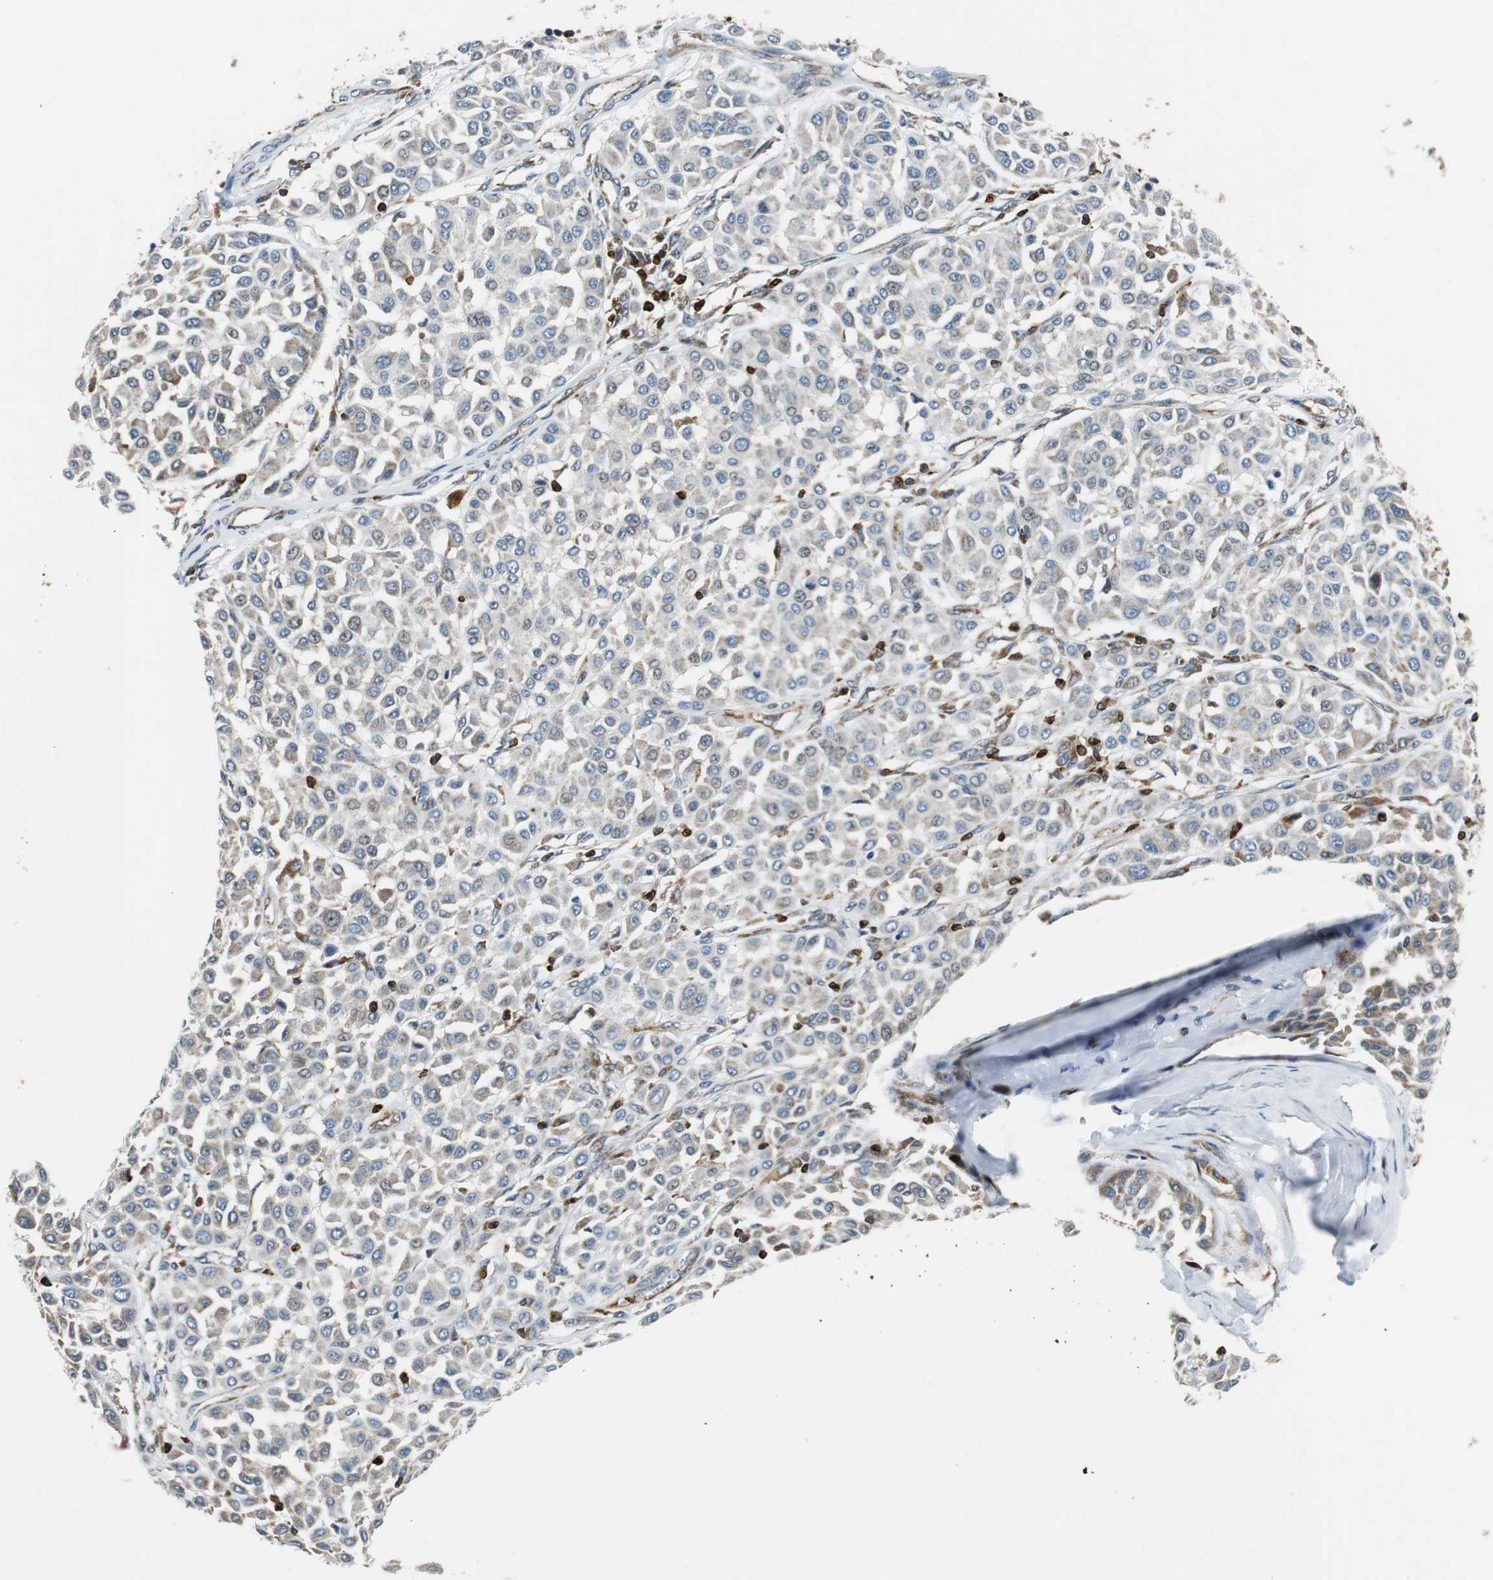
{"staining": {"intensity": "negative", "quantity": "none", "location": "none"}, "tissue": "melanoma", "cell_type": "Tumor cells", "image_type": "cancer", "snomed": [{"axis": "morphology", "description": "Malignant melanoma, Metastatic site"}, {"axis": "topography", "description": "Soft tissue"}], "caption": "Immunohistochemical staining of human malignant melanoma (metastatic site) displays no significant positivity in tumor cells. Brightfield microscopy of IHC stained with DAB (3,3'-diaminobenzidine) (brown) and hematoxylin (blue), captured at high magnification.", "gene": "TUBA4A", "patient": {"sex": "male", "age": 41}}